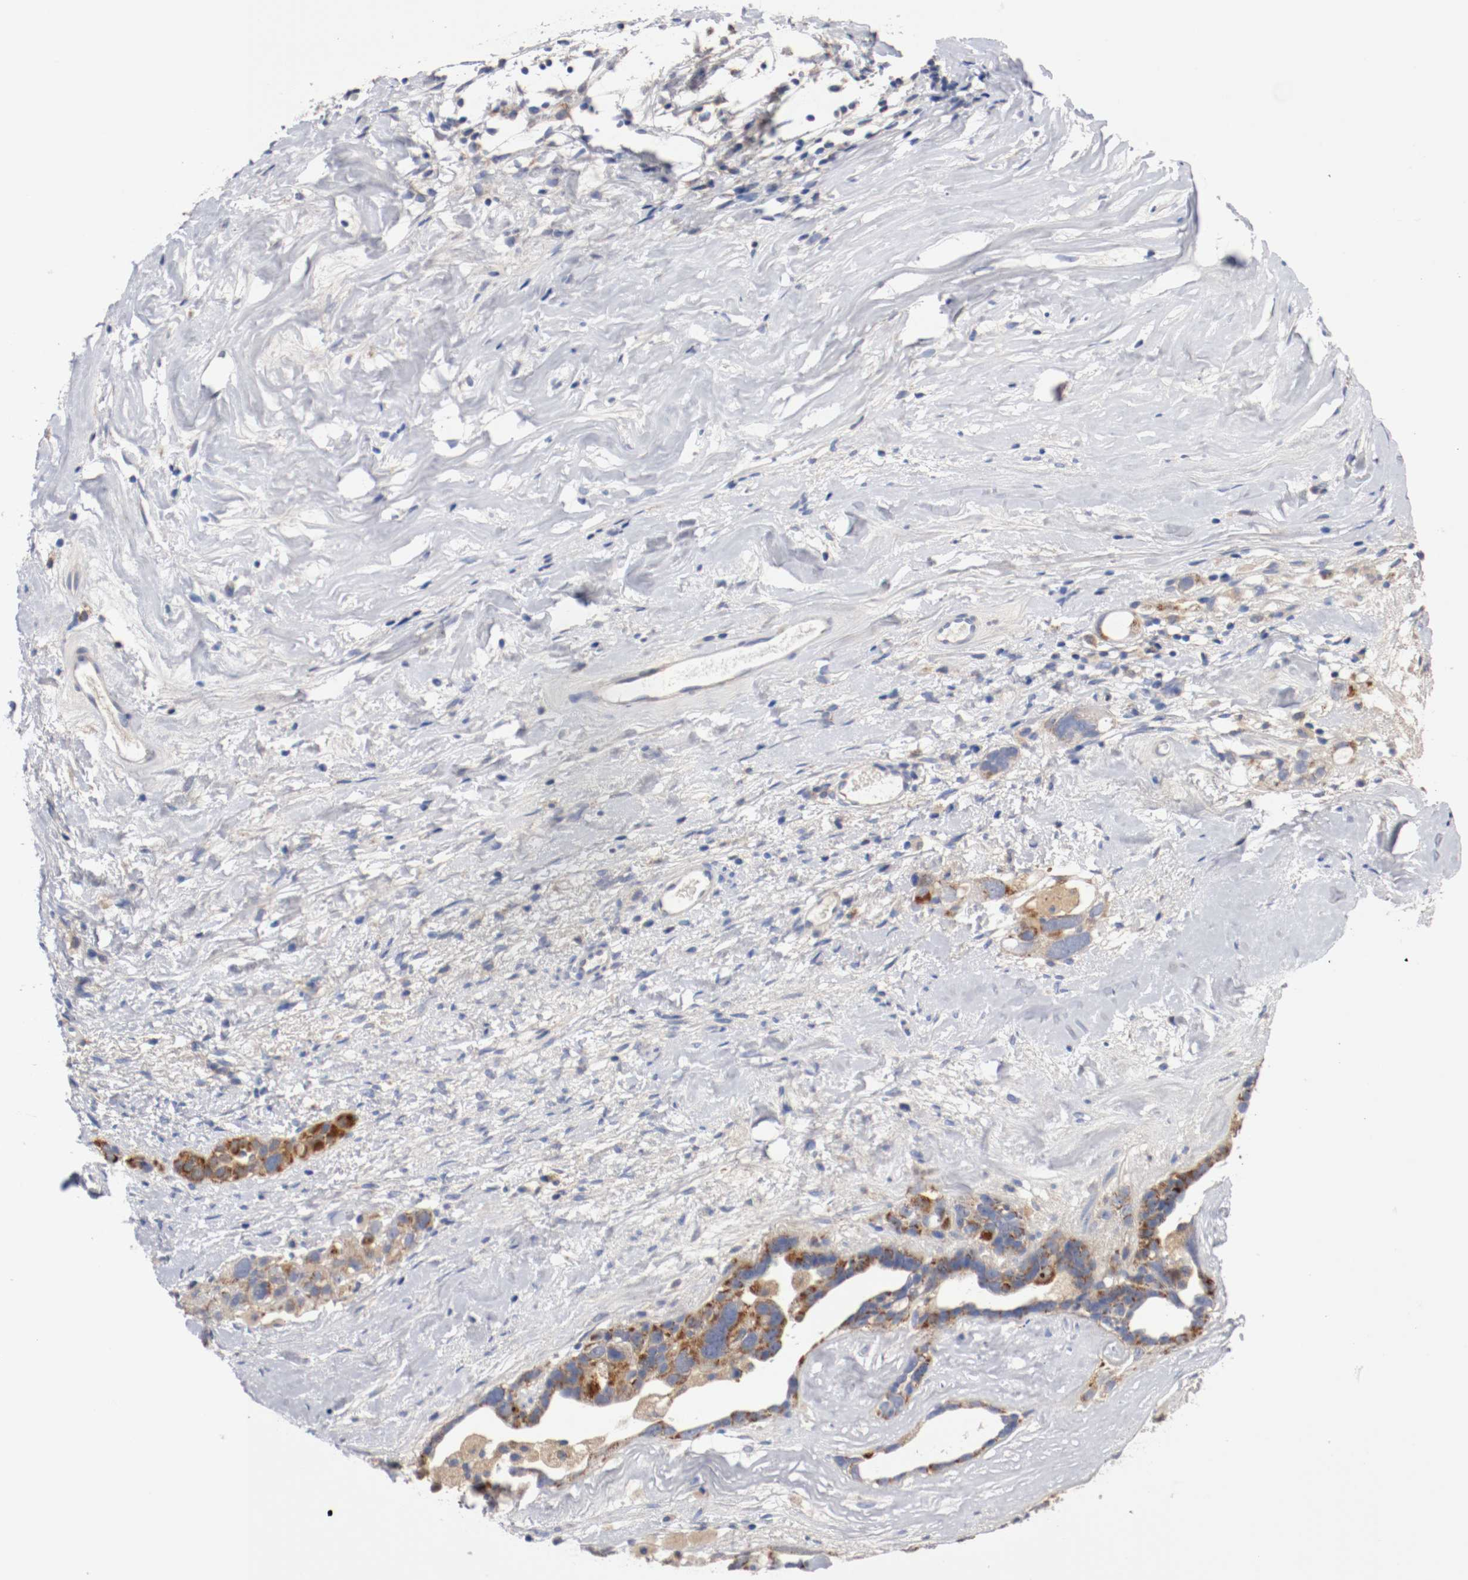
{"staining": {"intensity": "weak", "quantity": ">75%", "location": "cytoplasmic/membranous"}, "tissue": "ovarian cancer", "cell_type": "Tumor cells", "image_type": "cancer", "snomed": [{"axis": "morphology", "description": "Cystadenocarcinoma, serous, NOS"}, {"axis": "topography", "description": "Ovary"}], "caption": "Protein staining displays weak cytoplasmic/membranous staining in approximately >75% of tumor cells in serous cystadenocarcinoma (ovarian). Nuclei are stained in blue.", "gene": "PCSK6", "patient": {"sex": "female", "age": 66}}